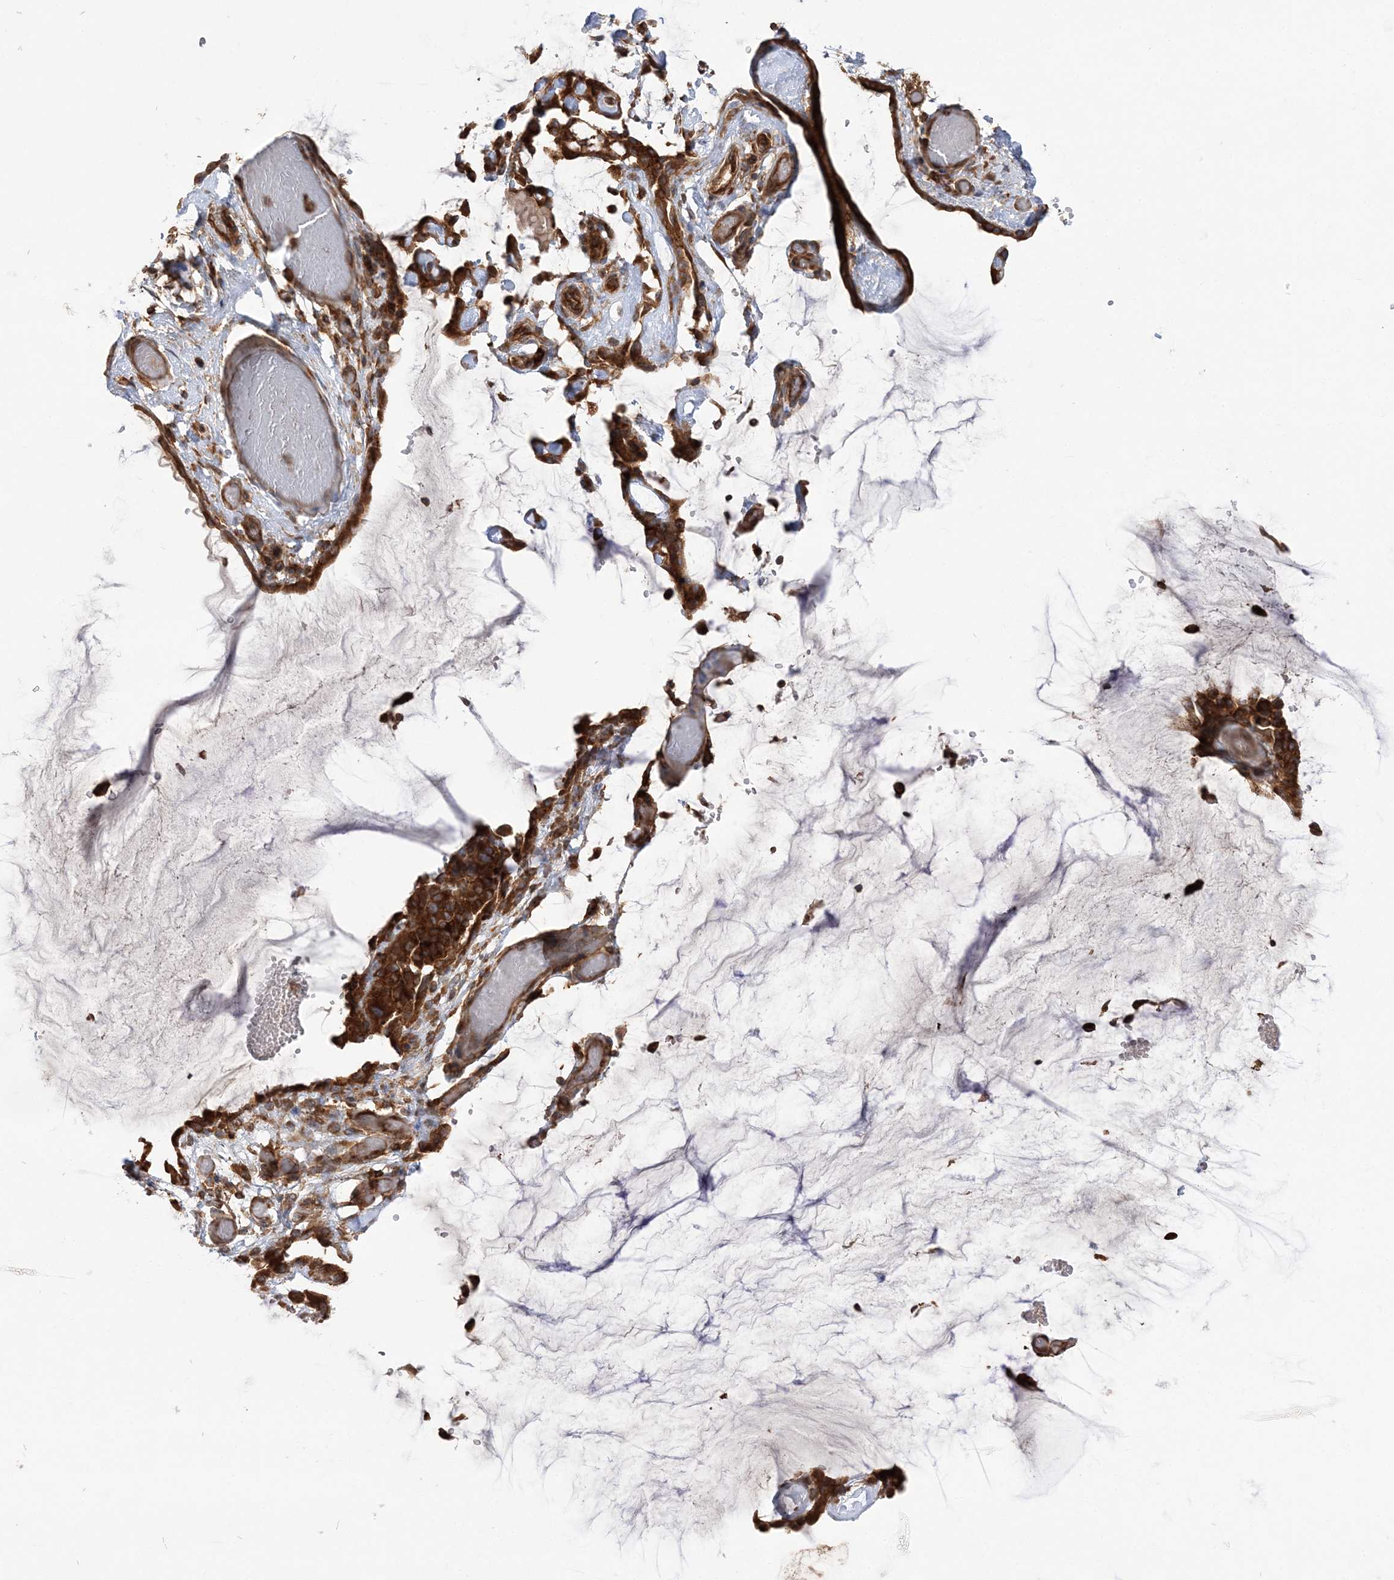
{"staining": {"intensity": "strong", "quantity": ">75%", "location": "cytoplasmic/membranous"}, "tissue": "ovarian cancer", "cell_type": "Tumor cells", "image_type": "cancer", "snomed": [{"axis": "morphology", "description": "Cystadenocarcinoma, mucinous, NOS"}, {"axis": "topography", "description": "Ovary"}], "caption": "An image of human ovarian mucinous cystadenocarcinoma stained for a protein reveals strong cytoplasmic/membranous brown staining in tumor cells. The staining was performed using DAB to visualize the protein expression in brown, while the nuclei were stained in blue with hematoxylin (Magnification: 20x).", "gene": "TBC1D5", "patient": {"sex": "female", "age": 39}}